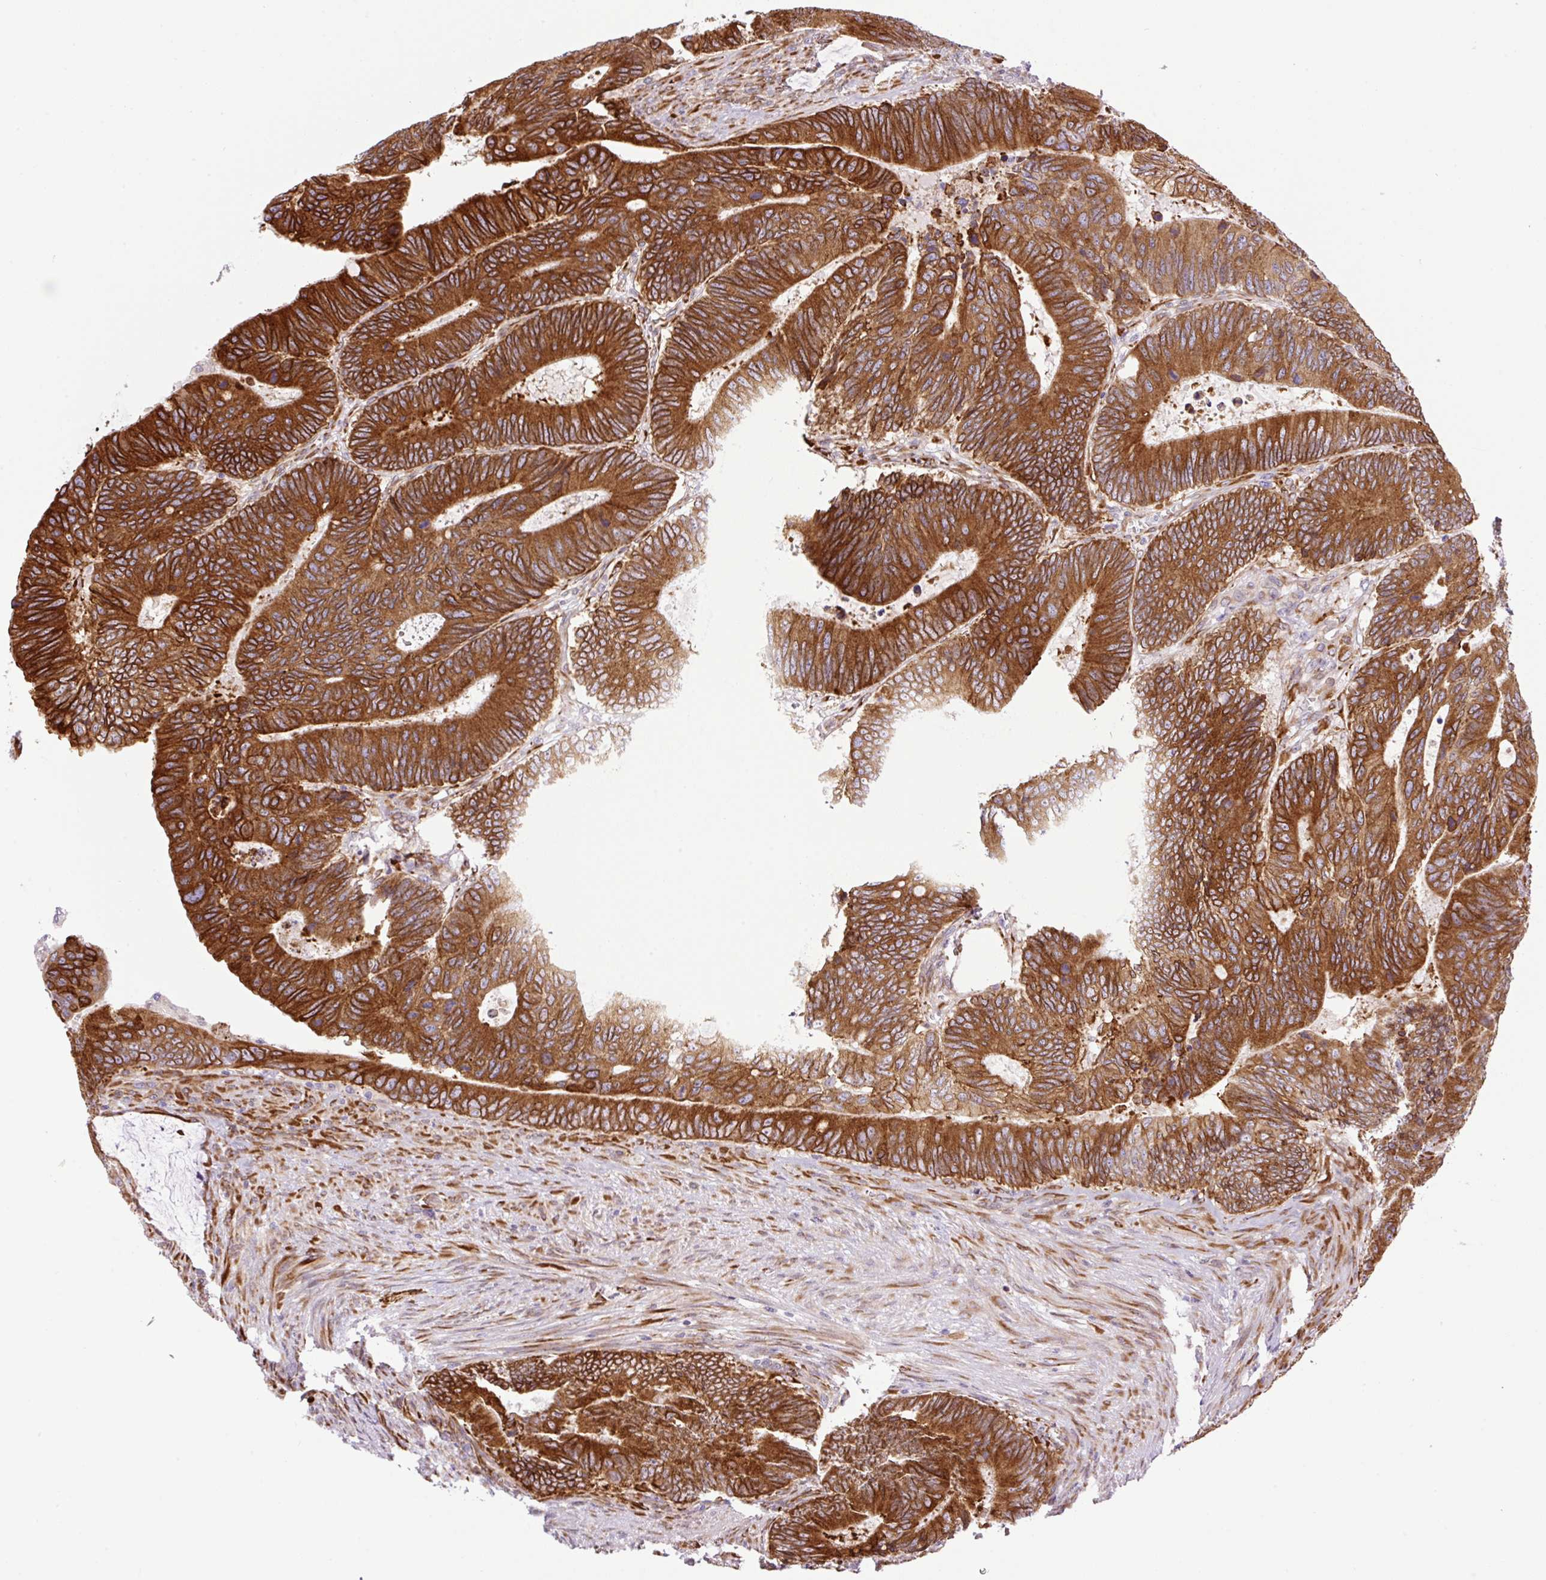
{"staining": {"intensity": "strong", "quantity": ">75%", "location": "cytoplasmic/membranous"}, "tissue": "colorectal cancer", "cell_type": "Tumor cells", "image_type": "cancer", "snomed": [{"axis": "morphology", "description": "Adenocarcinoma, NOS"}, {"axis": "topography", "description": "Colon"}], "caption": "Colorectal adenocarcinoma tissue displays strong cytoplasmic/membranous staining in approximately >75% of tumor cells", "gene": "RAB30", "patient": {"sex": "male", "age": 62}}